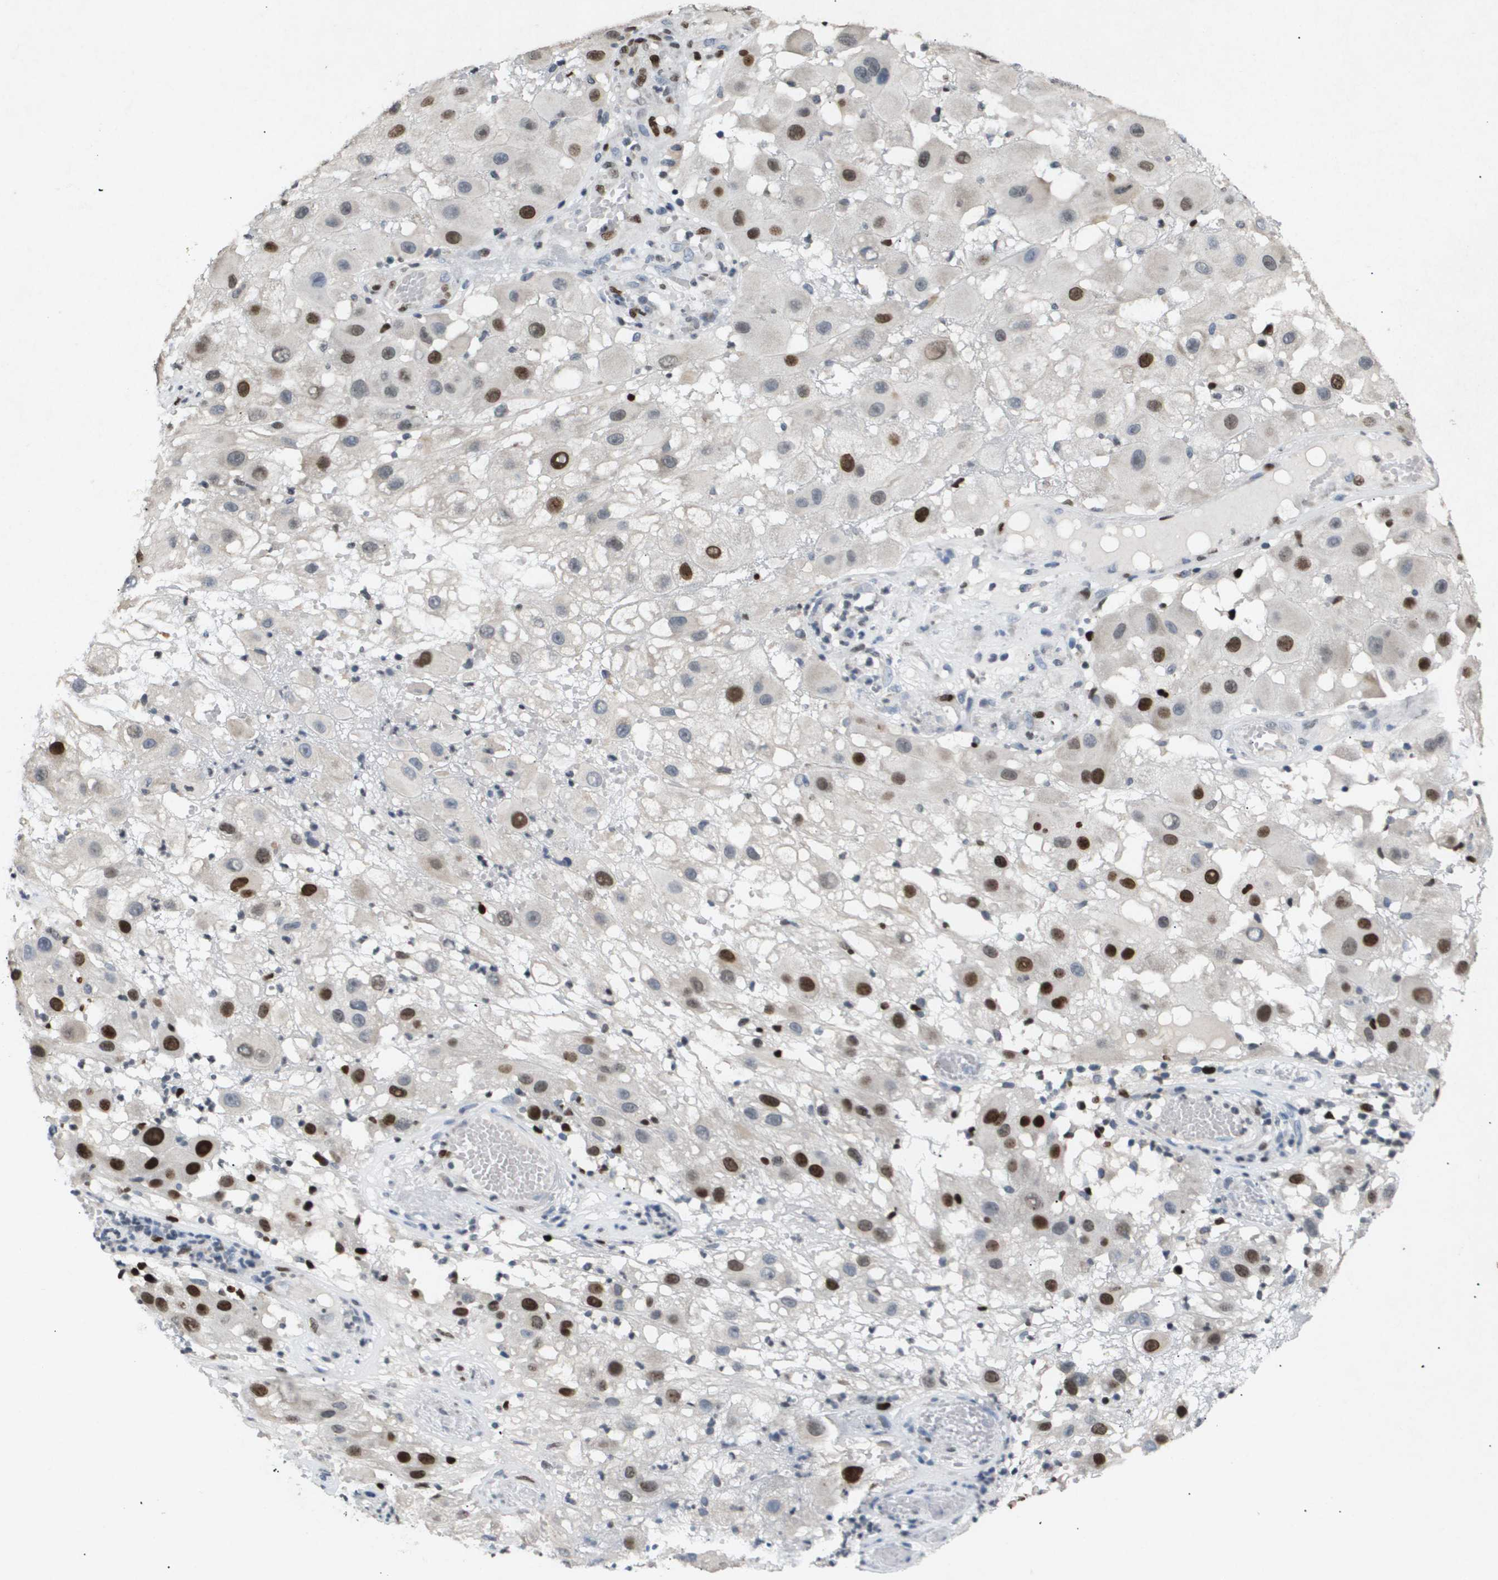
{"staining": {"intensity": "strong", "quantity": "25%-75%", "location": "nuclear"}, "tissue": "melanoma", "cell_type": "Tumor cells", "image_type": "cancer", "snomed": [{"axis": "morphology", "description": "Malignant melanoma, NOS"}, {"axis": "topography", "description": "Skin"}], "caption": "Strong nuclear positivity for a protein is present in approximately 25%-75% of tumor cells of melanoma using immunohistochemistry (IHC).", "gene": "ANAPC2", "patient": {"sex": "female", "age": 81}}